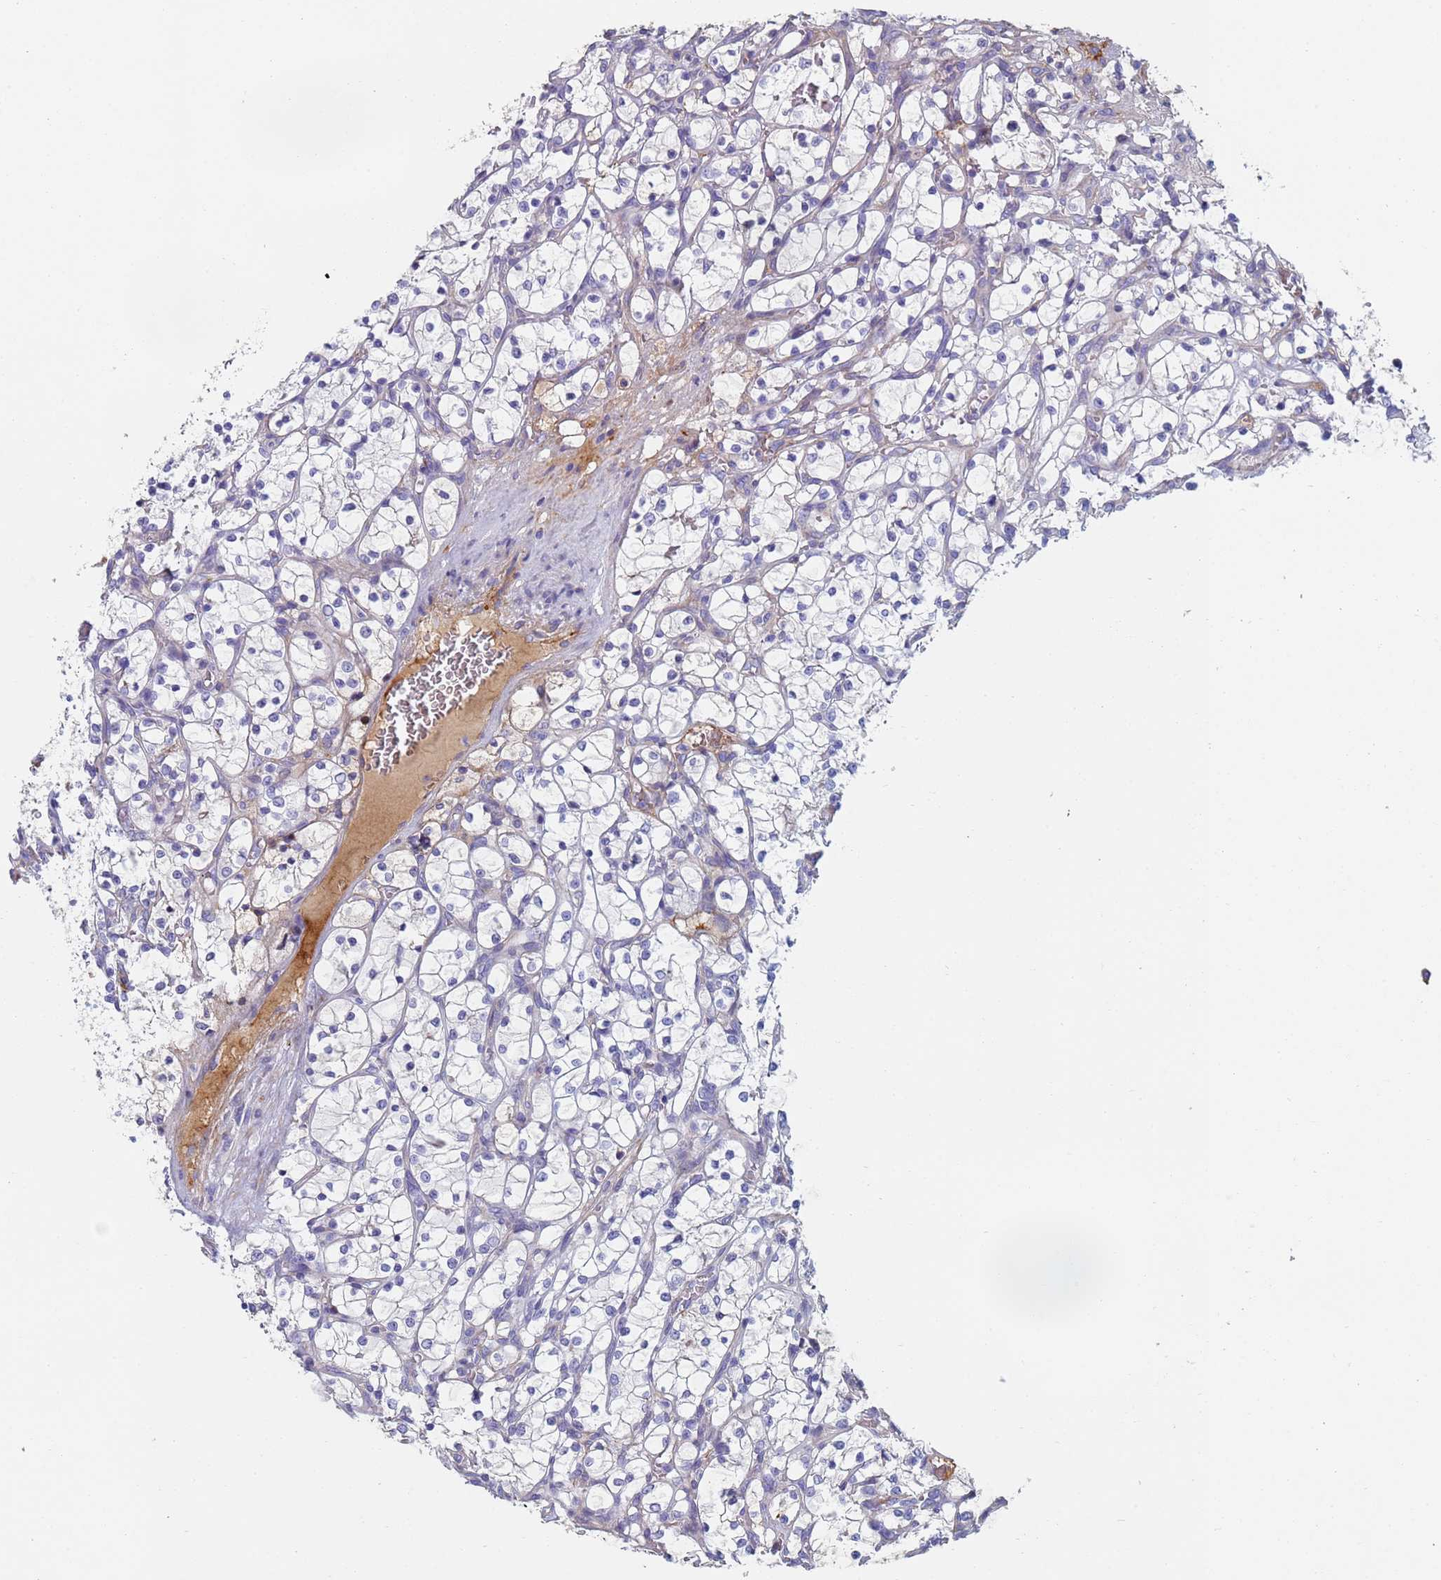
{"staining": {"intensity": "negative", "quantity": "none", "location": "none"}, "tissue": "renal cancer", "cell_type": "Tumor cells", "image_type": "cancer", "snomed": [{"axis": "morphology", "description": "Adenocarcinoma, NOS"}, {"axis": "topography", "description": "Kidney"}], "caption": "IHC of human renal cancer displays no staining in tumor cells. (DAB immunohistochemistry (IHC) with hematoxylin counter stain).", "gene": "ABCA8", "patient": {"sex": "female", "age": 69}}